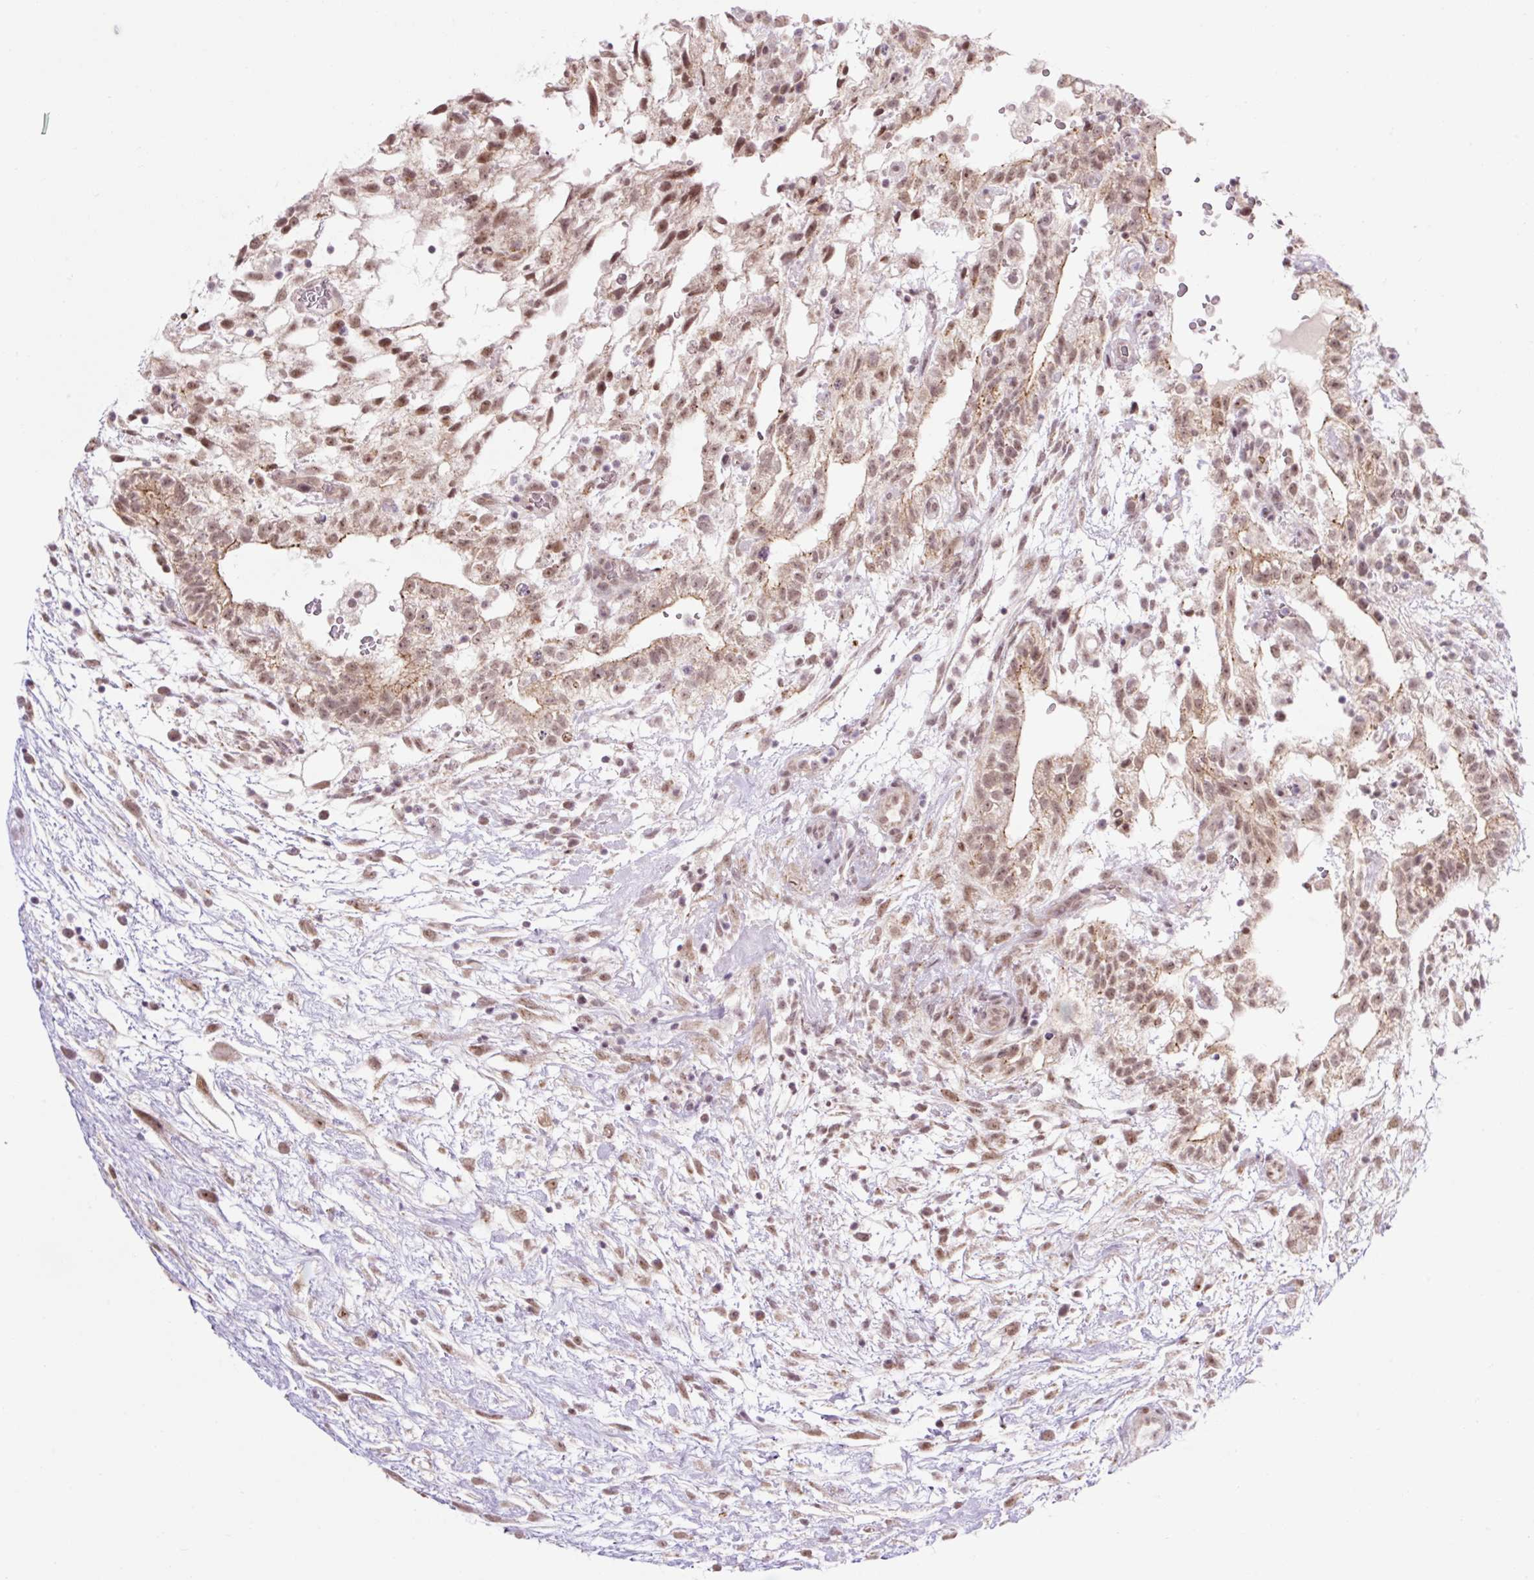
{"staining": {"intensity": "moderate", "quantity": ">75%", "location": "cytoplasmic/membranous,nuclear"}, "tissue": "testis cancer", "cell_type": "Tumor cells", "image_type": "cancer", "snomed": [{"axis": "morphology", "description": "Carcinoma, Embryonal, NOS"}, {"axis": "topography", "description": "Testis"}], "caption": "This is an image of immunohistochemistry staining of testis cancer (embryonal carcinoma), which shows moderate expression in the cytoplasmic/membranous and nuclear of tumor cells.", "gene": "ICE1", "patient": {"sex": "male", "age": 32}}